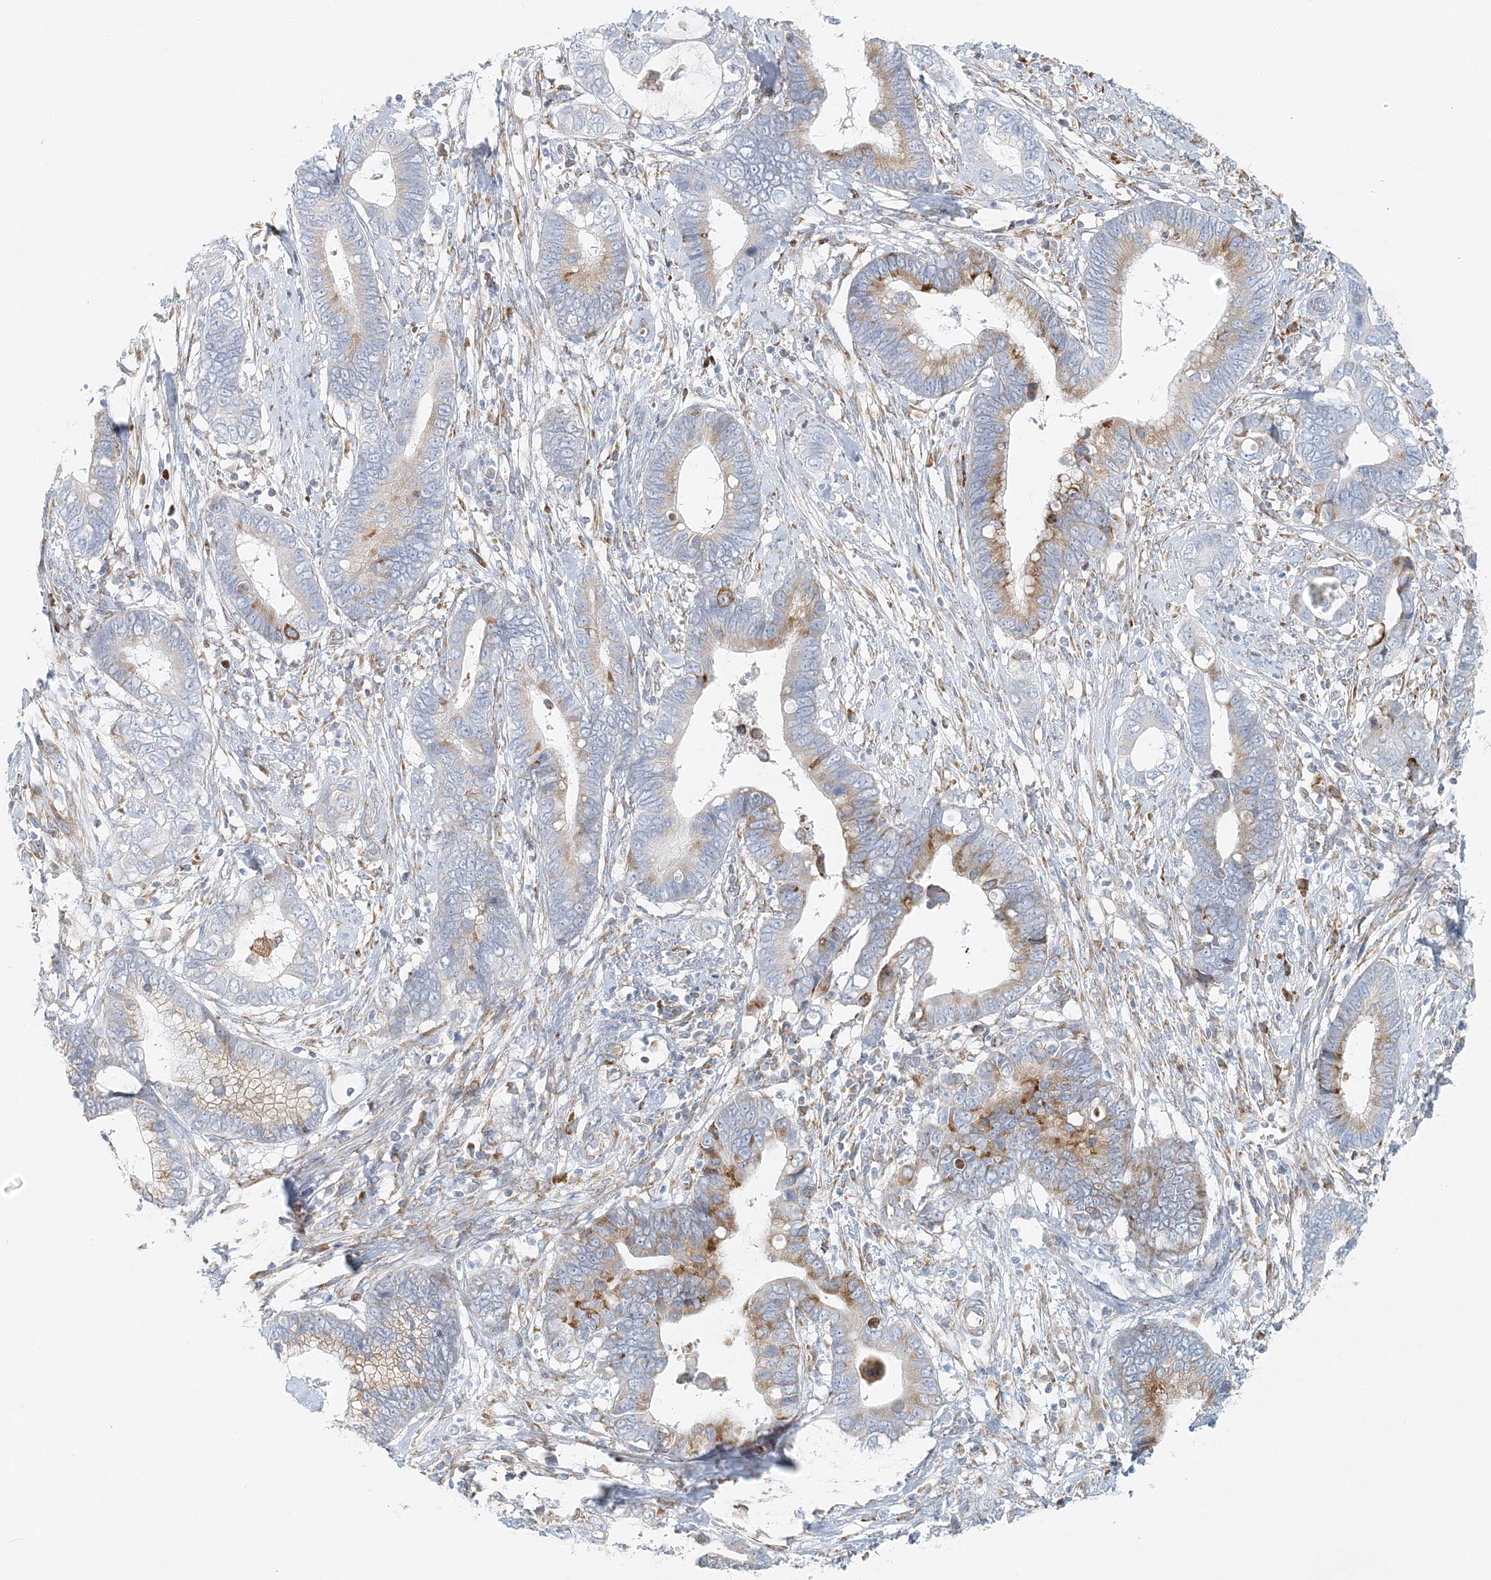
{"staining": {"intensity": "moderate", "quantity": "25%-75%", "location": "cytoplasmic/membranous"}, "tissue": "cervical cancer", "cell_type": "Tumor cells", "image_type": "cancer", "snomed": [{"axis": "morphology", "description": "Adenocarcinoma, NOS"}, {"axis": "topography", "description": "Cervix"}], "caption": "Moderate cytoplasmic/membranous positivity is seen in approximately 25%-75% of tumor cells in cervical adenocarcinoma.", "gene": "STK11IP", "patient": {"sex": "female", "age": 44}}